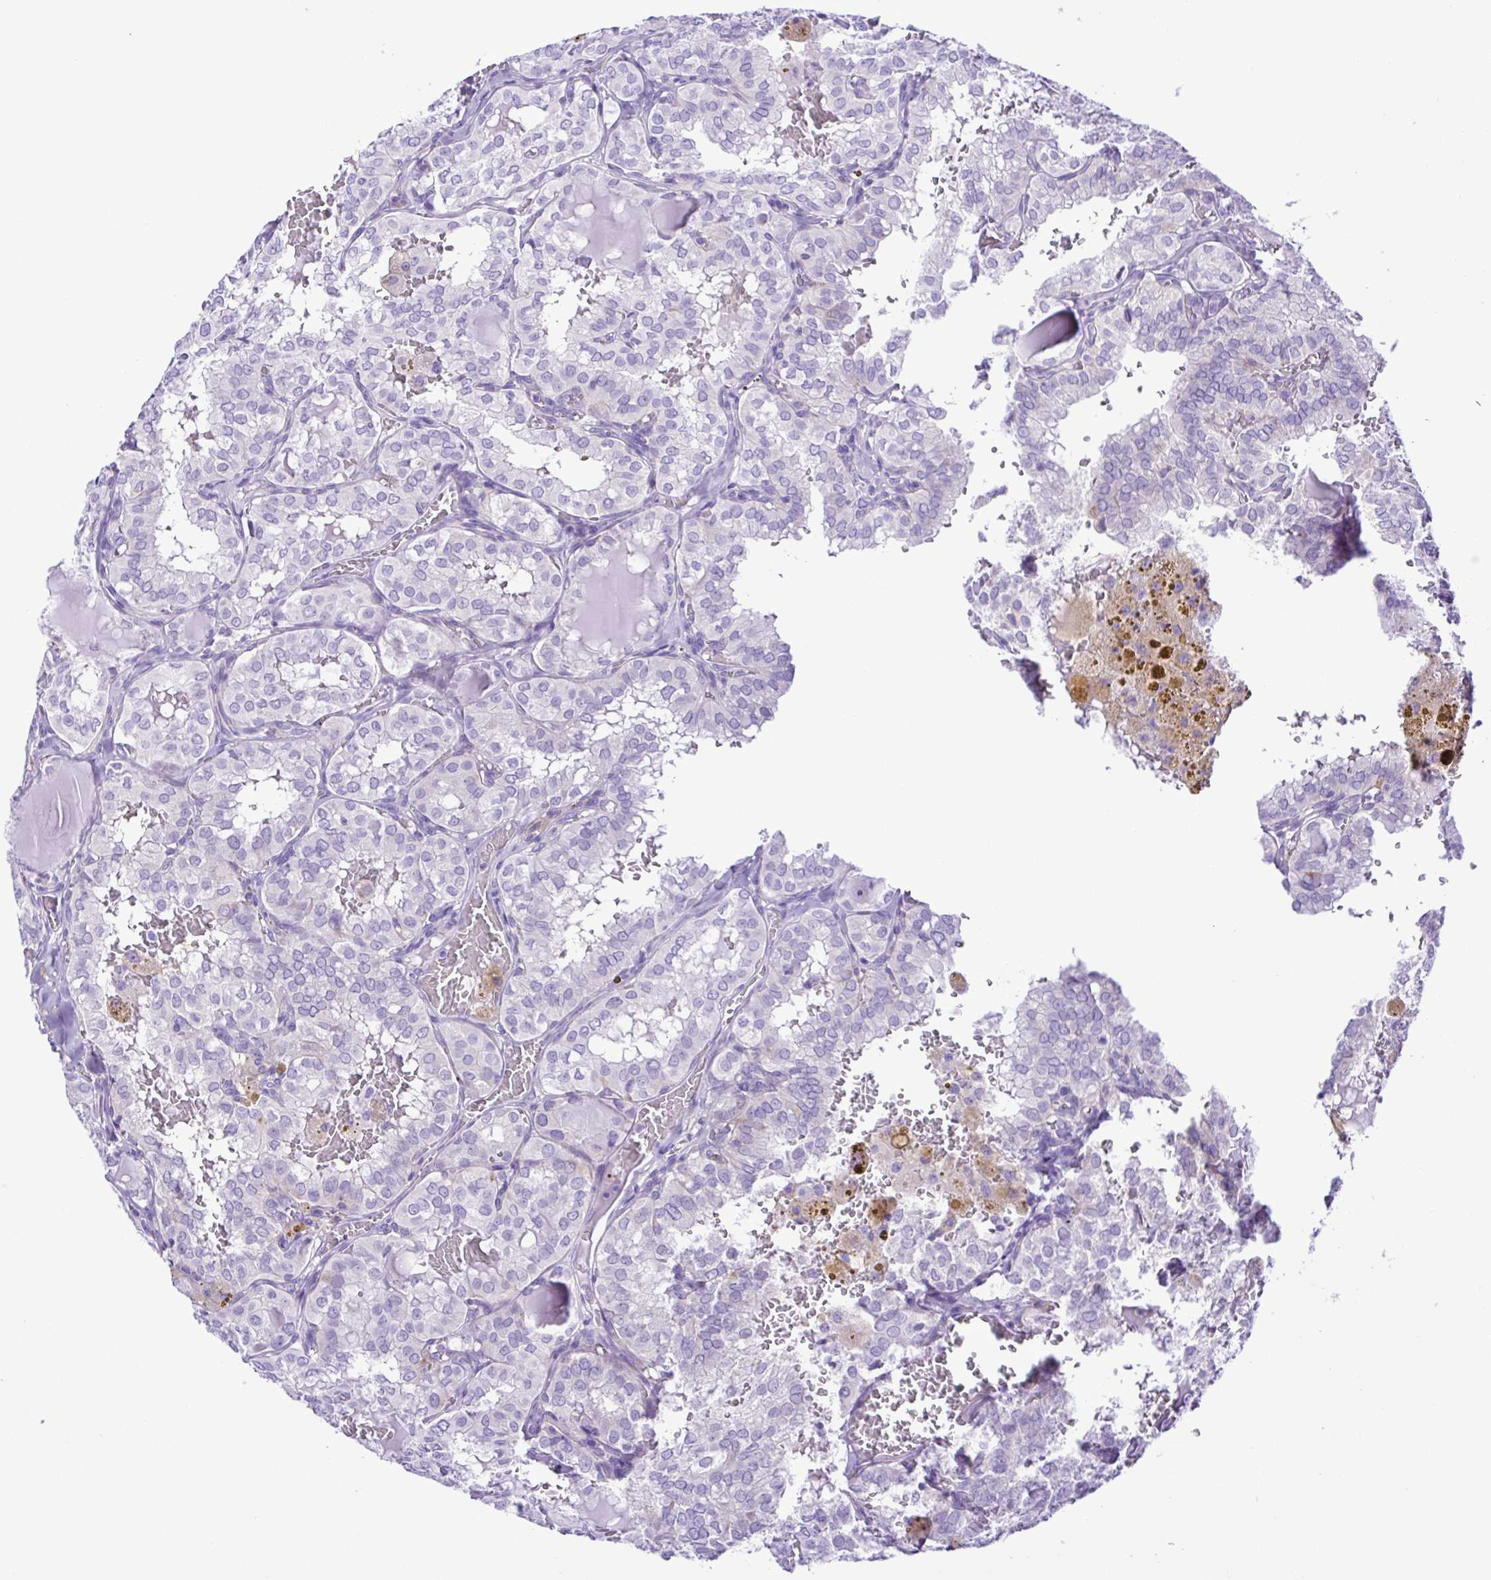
{"staining": {"intensity": "negative", "quantity": "none", "location": "none"}, "tissue": "thyroid cancer", "cell_type": "Tumor cells", "image_type": "cancer", "snomed": [{"axis": "morphology", "description": "Papillary adenocarcinoma, NOS"}, {"axis": "topography", "description": "Thyroid gland"}], "caption": "Tumor cells are negative for brown protein staining in thyroid cancer.", "gene": "SYT1", "patient": {"sex": "male", "age": 20}}